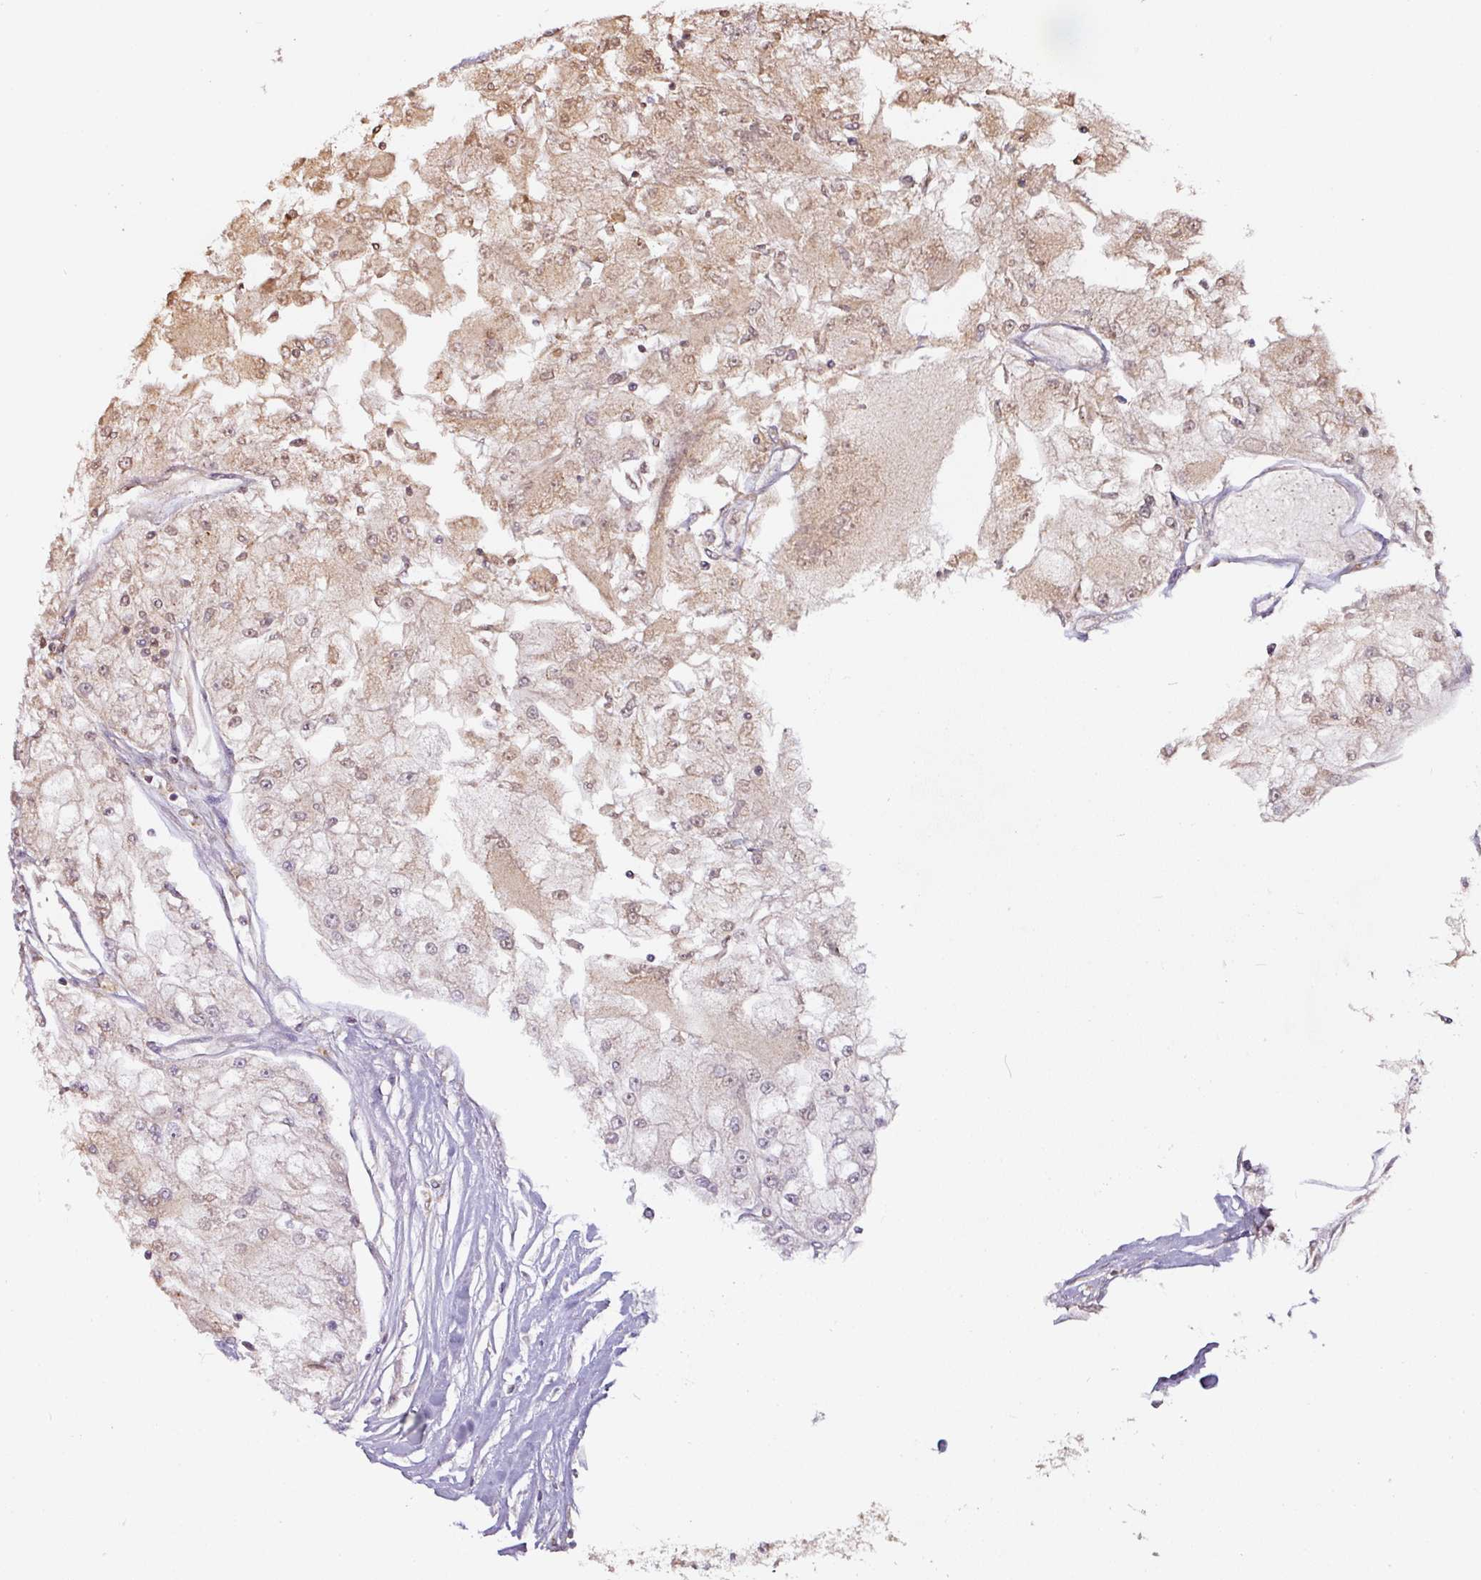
{"staining": {"intensity": "moderate", "quantity": "25%-75%", "location": "cytoplasmic/membranous,nuclear"}, "tissue": "renal cancer", "cell_type": "Tumor cells", "image_type": "cancer", "snomed": [{"axis": "morphology", "description": "Adenocarcinoma, NOS"}, {"axis": "topography", "description": "Kidney"}], "caption": "Immunohistochemical staining of renal cancer (adenocarcinoma) displays medium levels of moderate cytoplasmic/membranous and nuclear expression in about 25%-75% of tumor cells. The staining is performed using DAB (3,3'-diaminobenzidine) brown chromogen to label protein expression. The nuclei are counter-stained blue using hematoxylin.", "gene": "RPL38", "patient": {"sex": "female", "age": 72}}